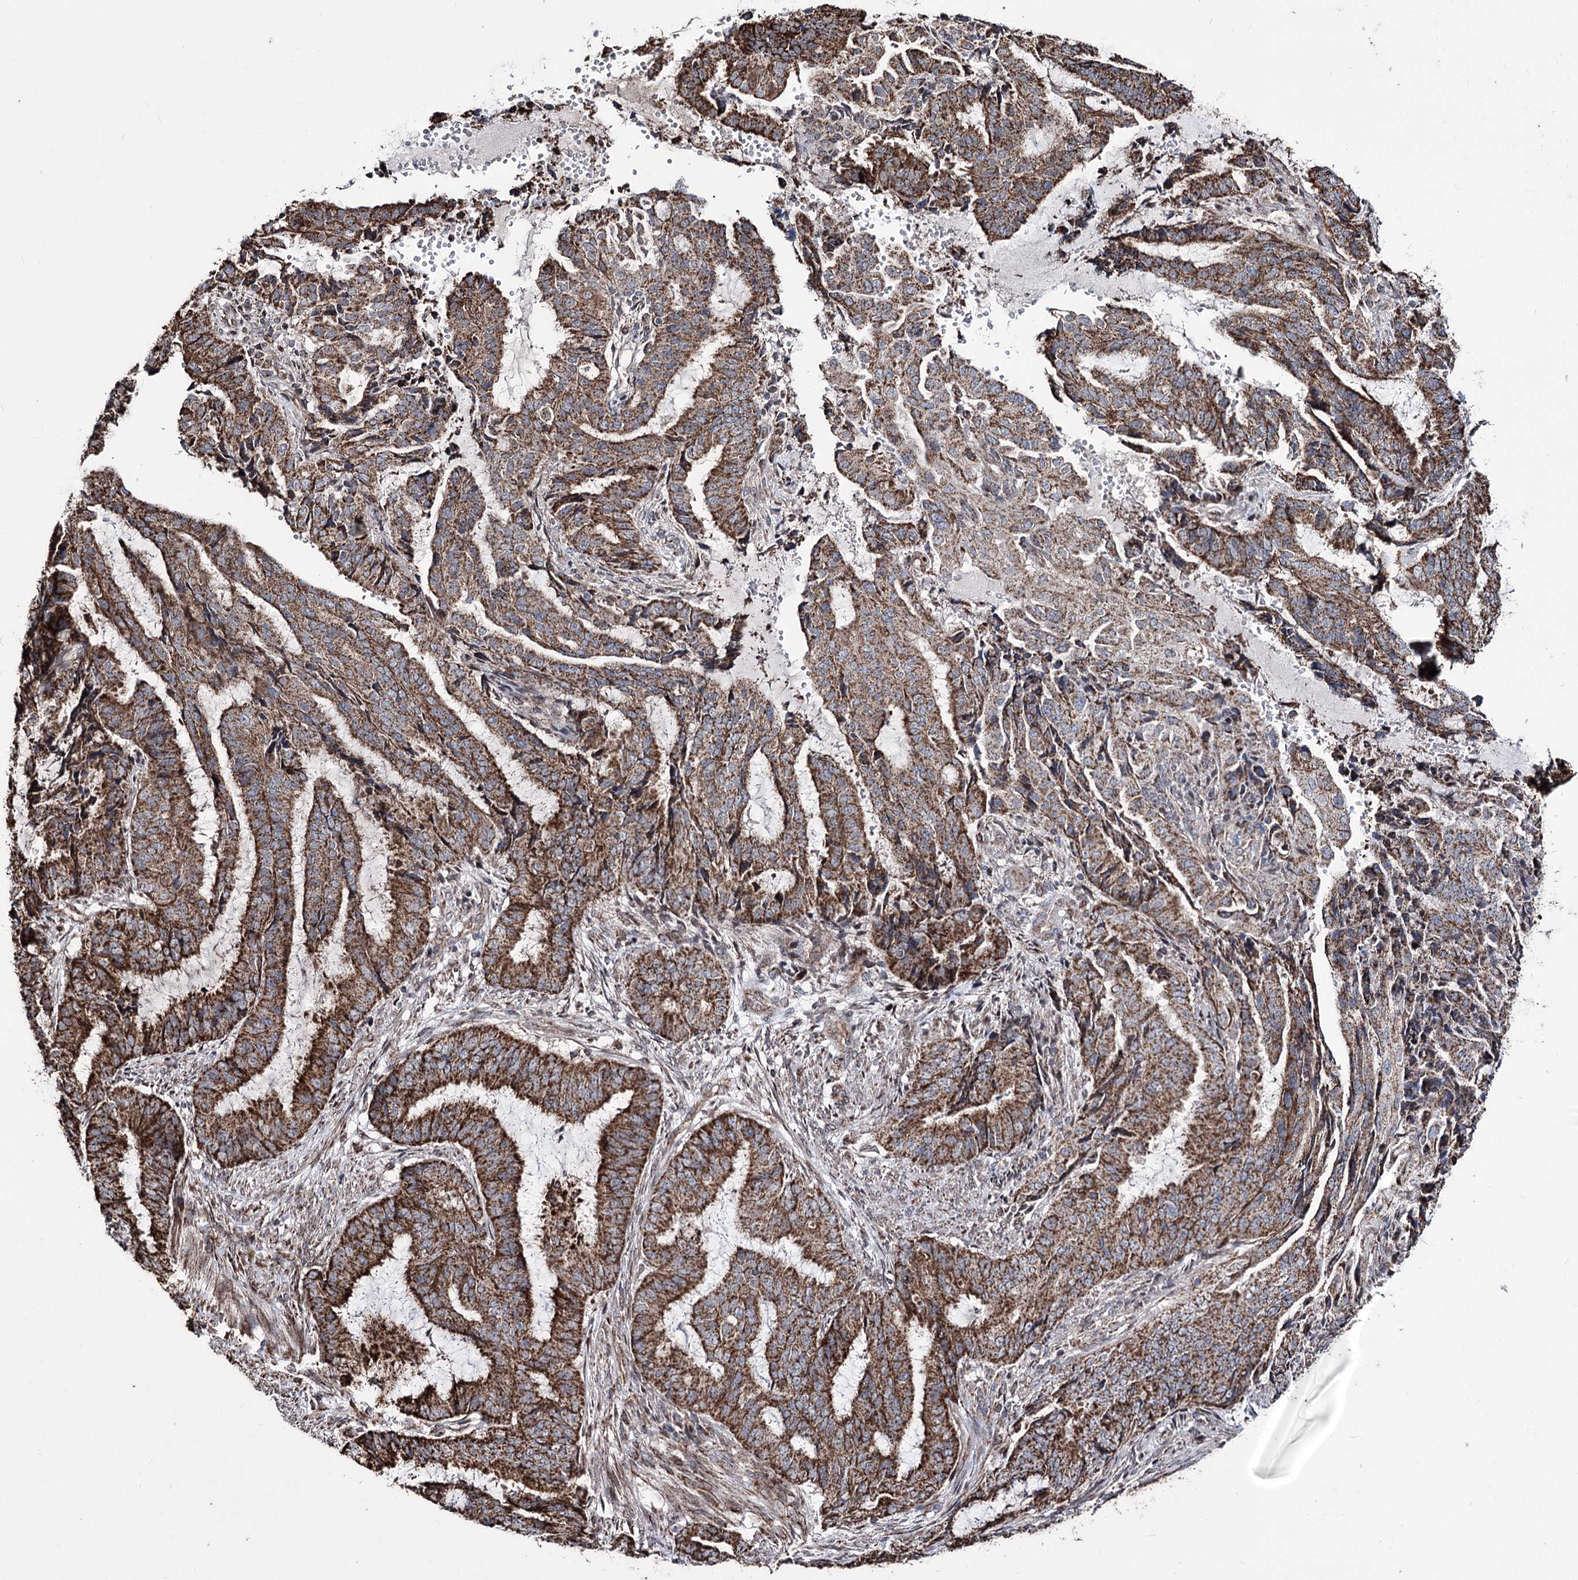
{"staining": {"intensity": "strong", "quantity": ">75%", "location": "cytoplasmic/membranous"}, "tissue": "endometrial cancer", "cell_type": "Tumor cells", "image_type": "cancer", "snomed": [{"axis": "morphology", "description": "Adenocarcinoma, NOS"}, {"axis": "topography", "description": "Endometrium"}], "caption": "IHC staining of endometrial adenocarcinoma, which reveals high levels of strong cytoplasmic/membranous positivity in about >75% of tumor cells indicating strong cytoplasmic/membranous protein positivity. The staining was performed using DAB (brown) for protein detection and nuclei were counterstained in hematoxylin (blue).", "gene": "CREB3L4", "patient": {"sex": "female", "age": 51}}